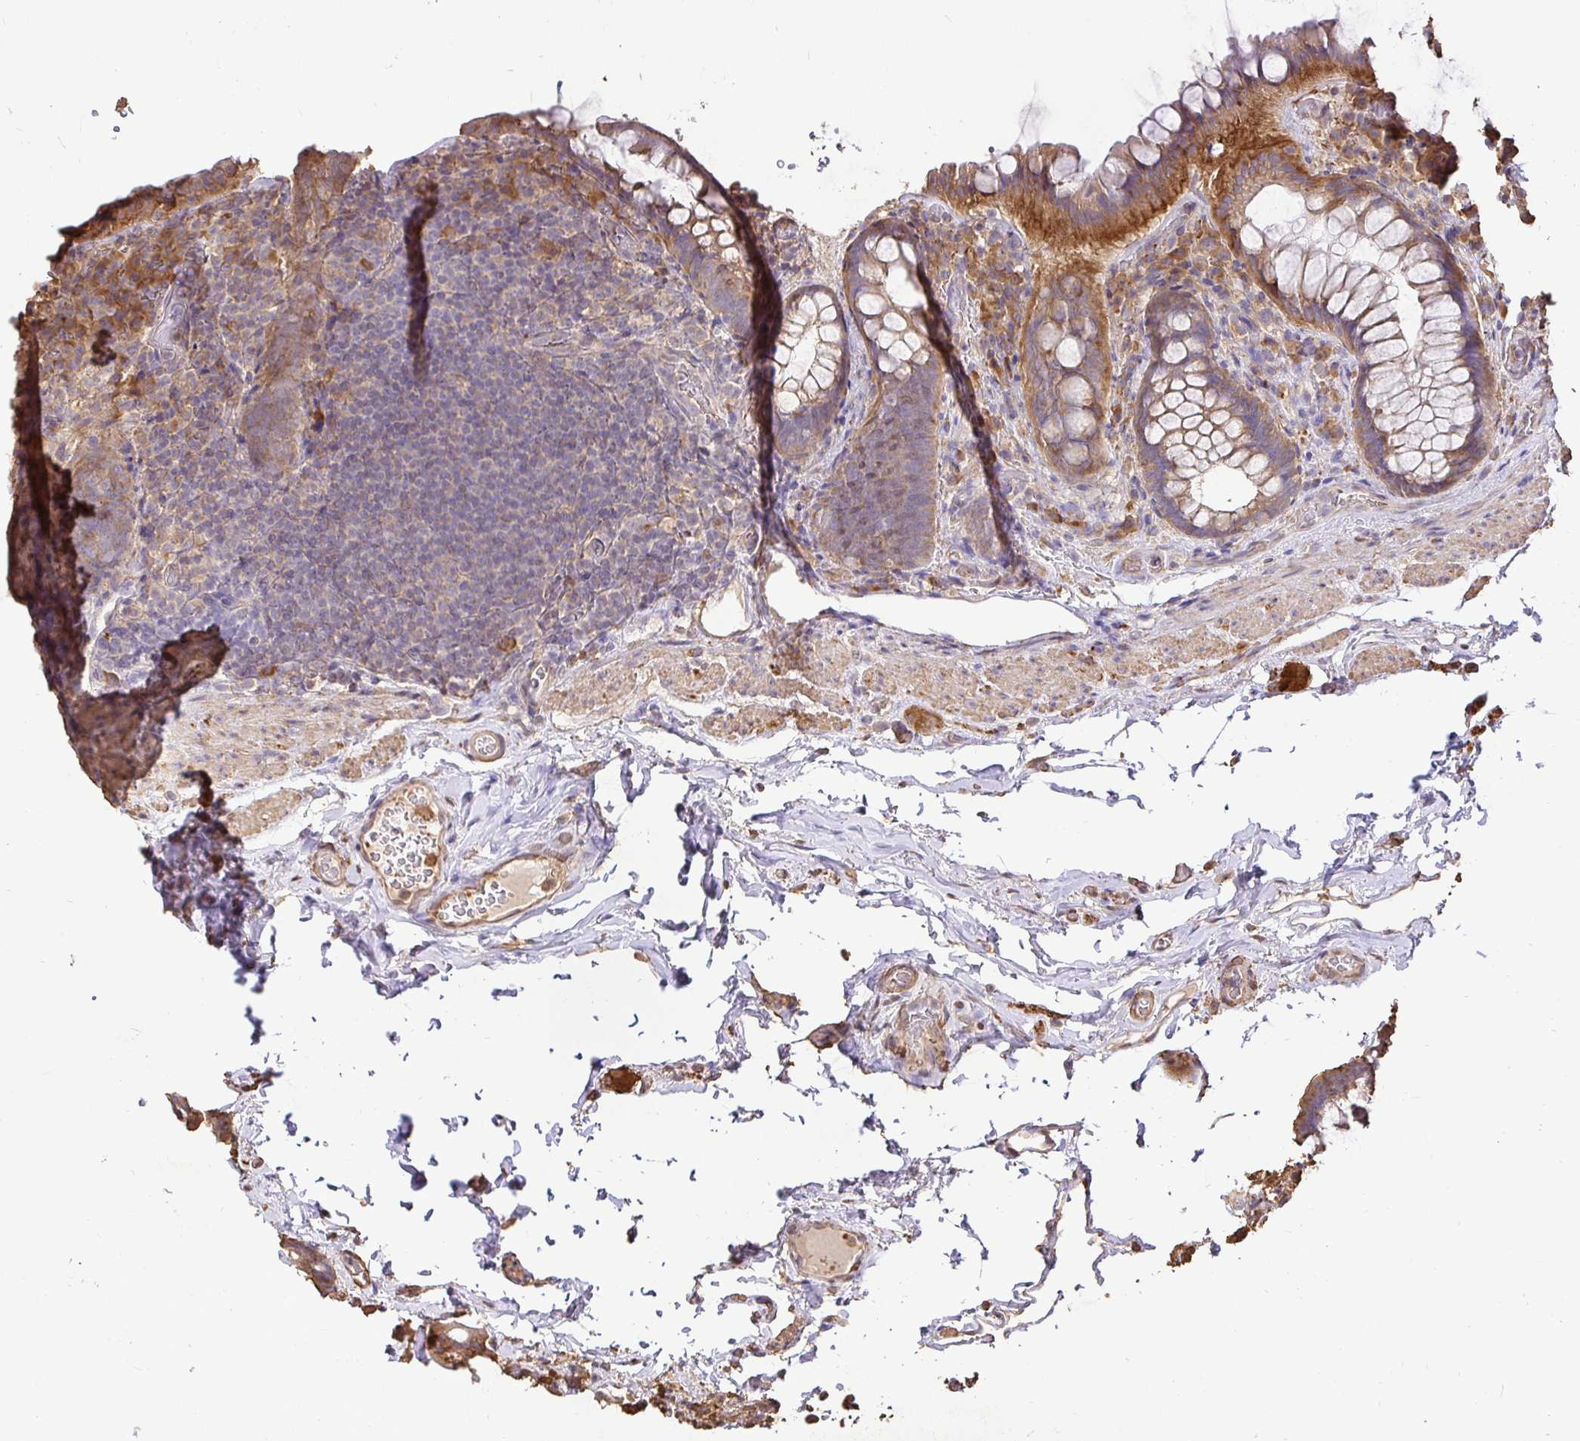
{"staining": {"intensity": "moderate", "quantity": "25%-75%", "location": "cytoplasmic/membranous"}, "tissue": "rectum", "cell_type": "Glandular cells", "image_type": "normal", "snomed": [{"axis": "morphology", "description": "Normal tissue, NOS"}, {"axis": "topography", "description": "Rectum"}], "caption": "Glandular cells exhibit medium levels of moderate cytoplasmic/membranous staining in about 25%-75% of cells in benign human rectum. Ihc stains the protein of interest in brown and the nuclei are stained blue.", "gene": "MAPK8IP3", "patient": {"sex": "female", "age": 69}}